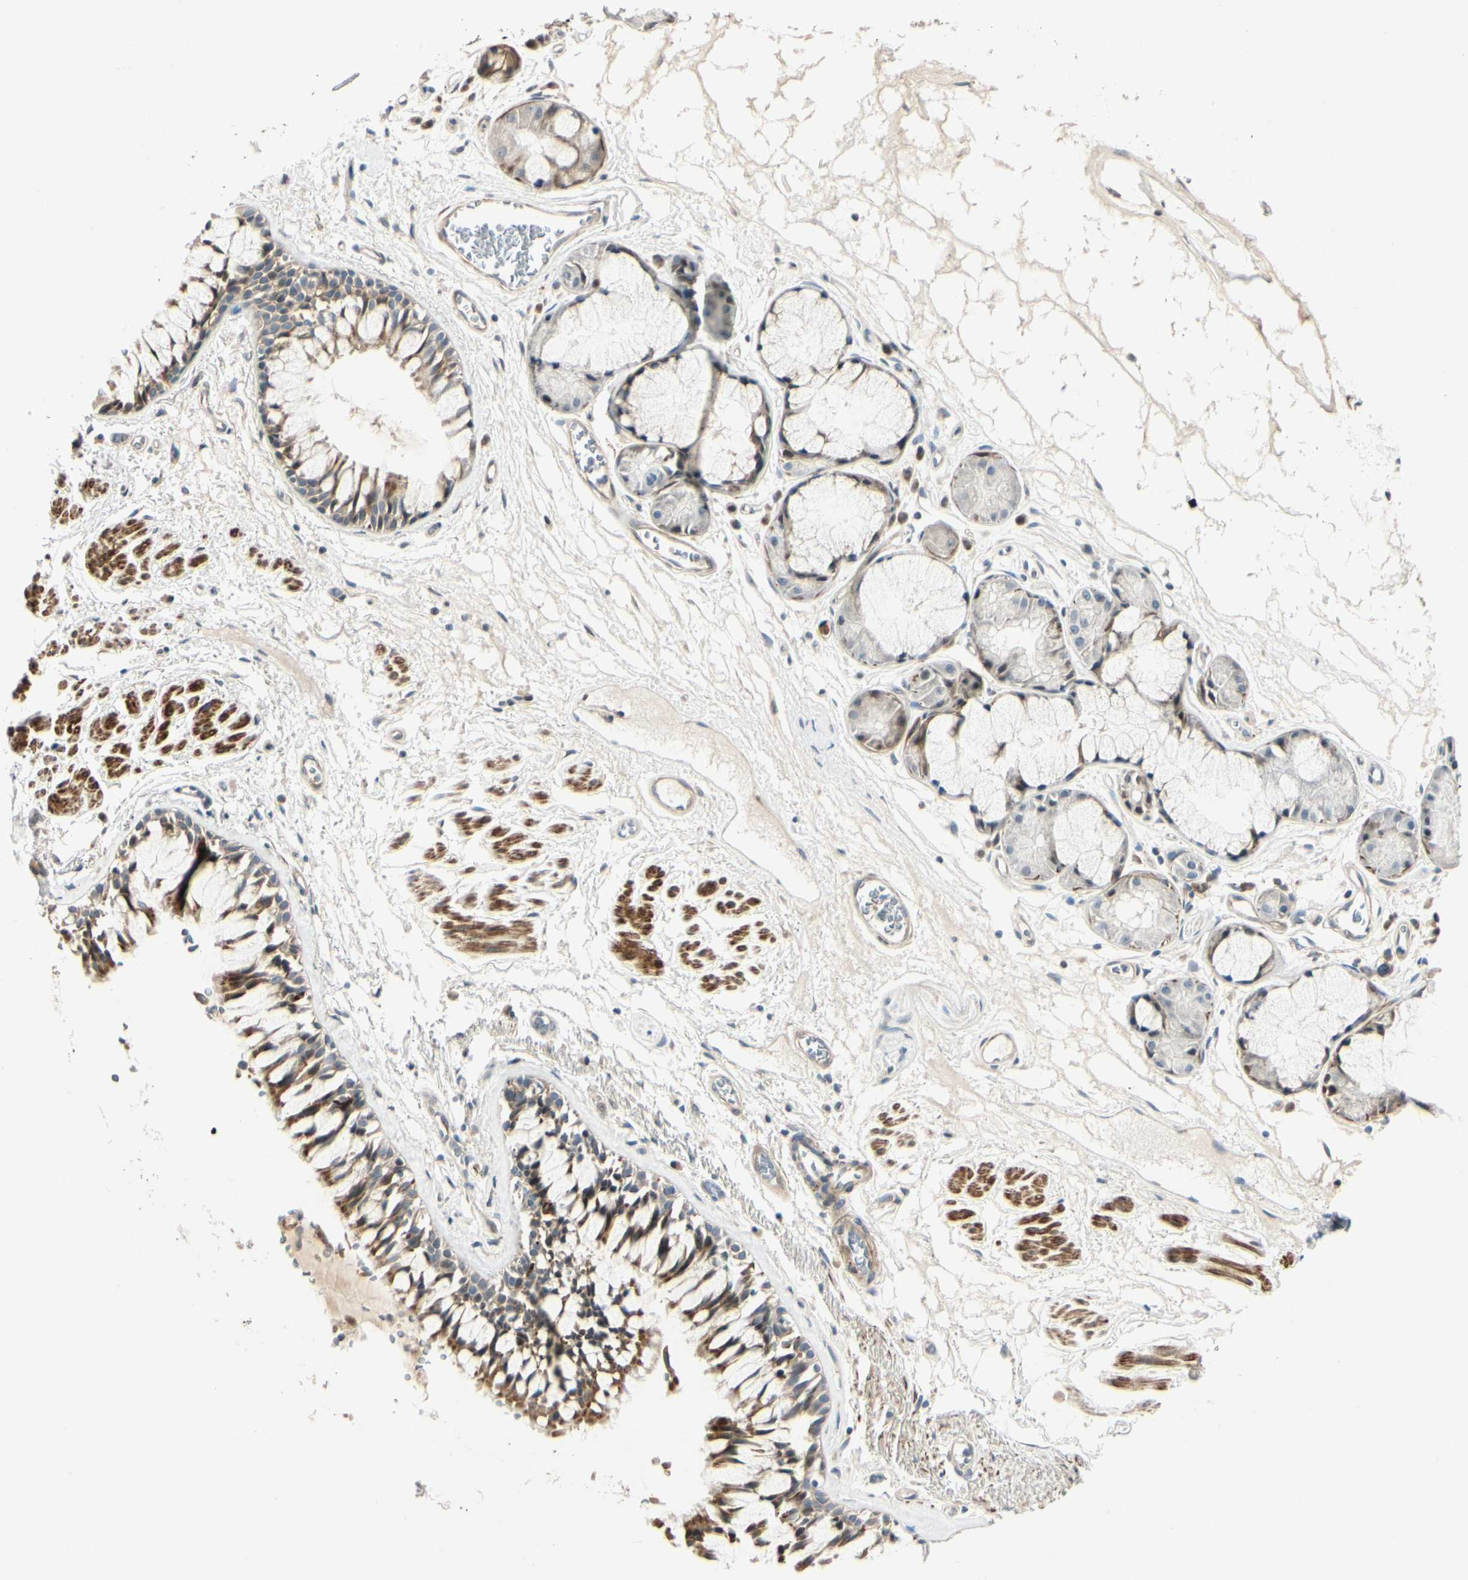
{"staining": {"intensity": "moderate", "quantity": ">75%", "location": "cytoplasmic/membranous"}, "tissue": "bronchus", "cell_type": "Respiratory epithelial cells", "image_type": "normal", "snomed": [{"axis": "morphology", "description": "Normal tissue, NOS"}, {"axis": "topography", "description": "Bronchus"}], "caption": "Unremarkable bronchus was stained to show a protein in brown. There is medium levels of moderate cytoplasmic/membranous expression in about >75% of respiratory epithelial cells.", "gene": "P4HA3", "patient": {"sex": "male", "age": 66}}